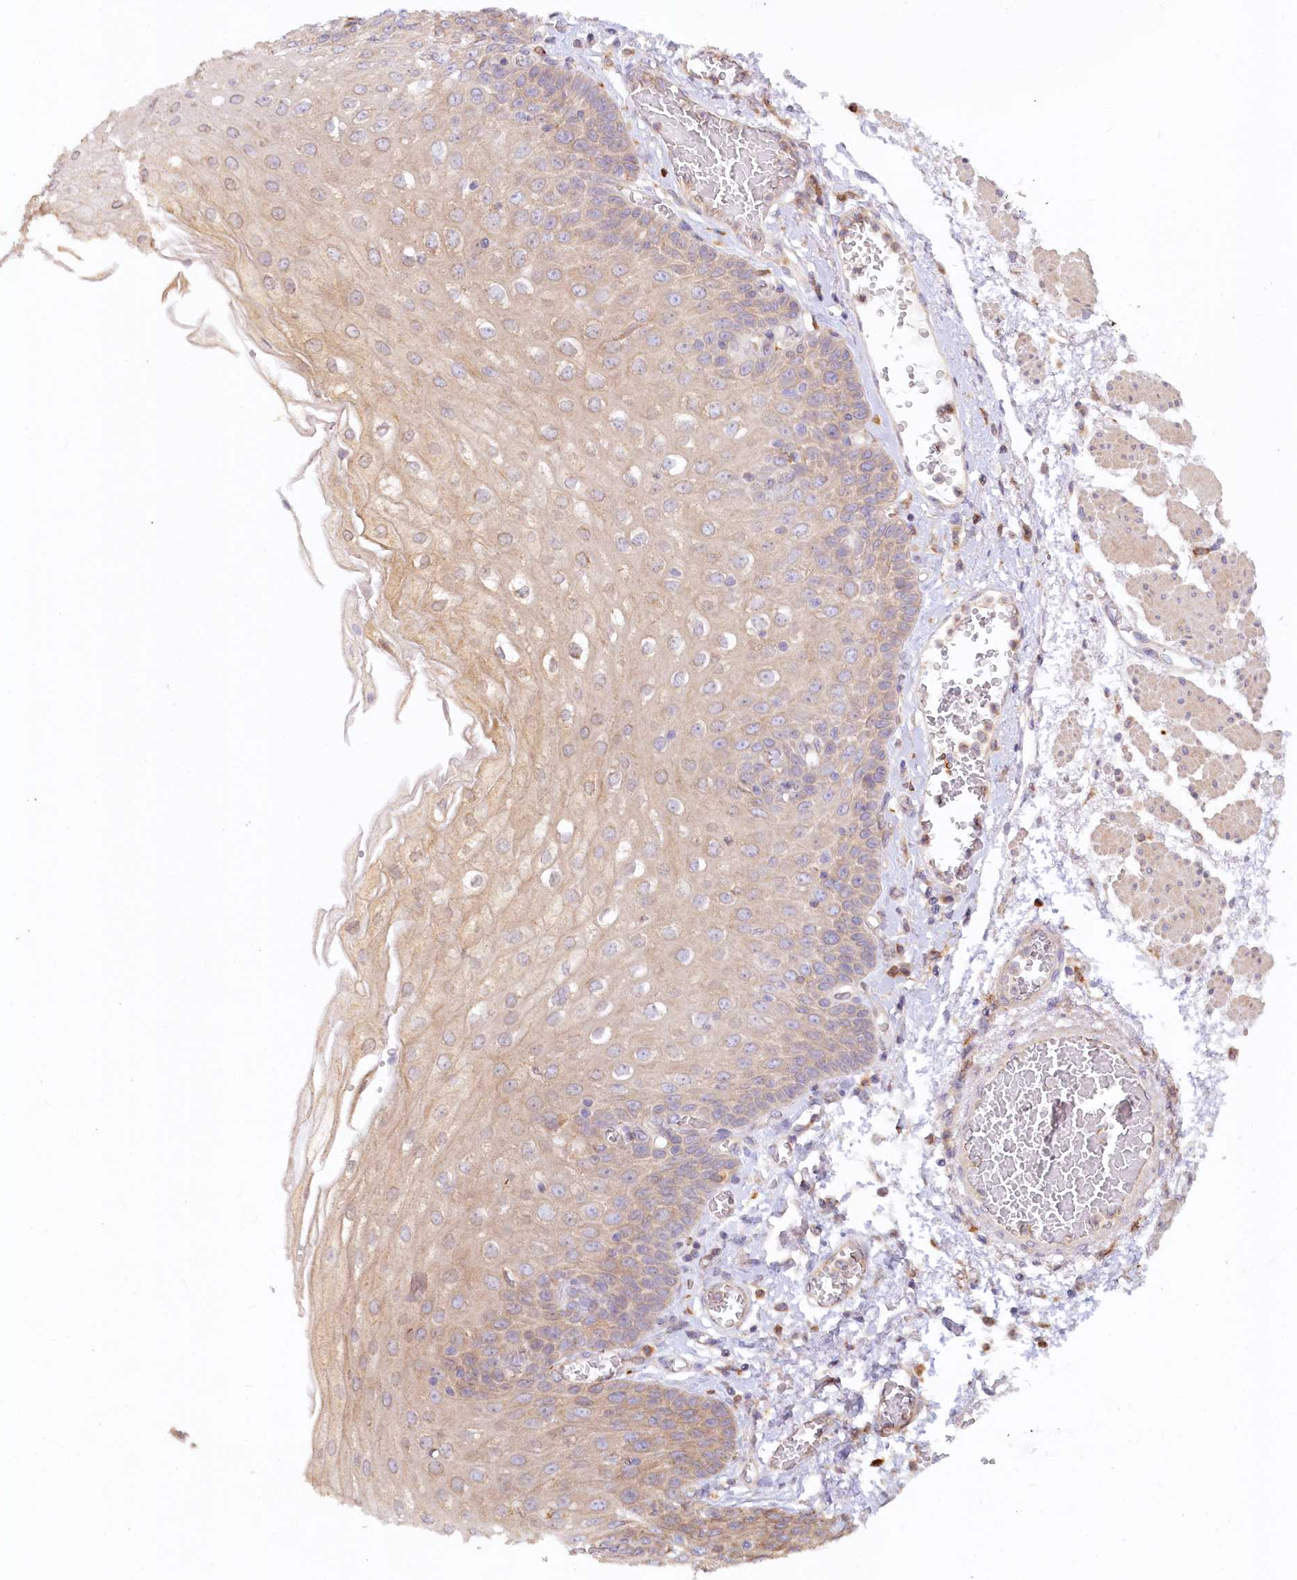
{"staining": {"intensity": "weak", "quantity": "25%-75%", "location": "cytoplasmic/membranous"}, "tissue": "esophagus", "cell_type": "Squamous epithelial cells", "image_type": "normal", "snomed": [{"axis": "morphology", "description": "Normal tissue, NOS"}, {"axis": "topography", "description": "Esophagus"}], "caption": "Normal esophagus shows weak cytoplasmic/membranous positivity in approximately 25%-75% of squamous epithelial cells, visualized by immunohistochemistry.", "gene": "PAIP2", "patient": {"sex": "male", "age": 81}}